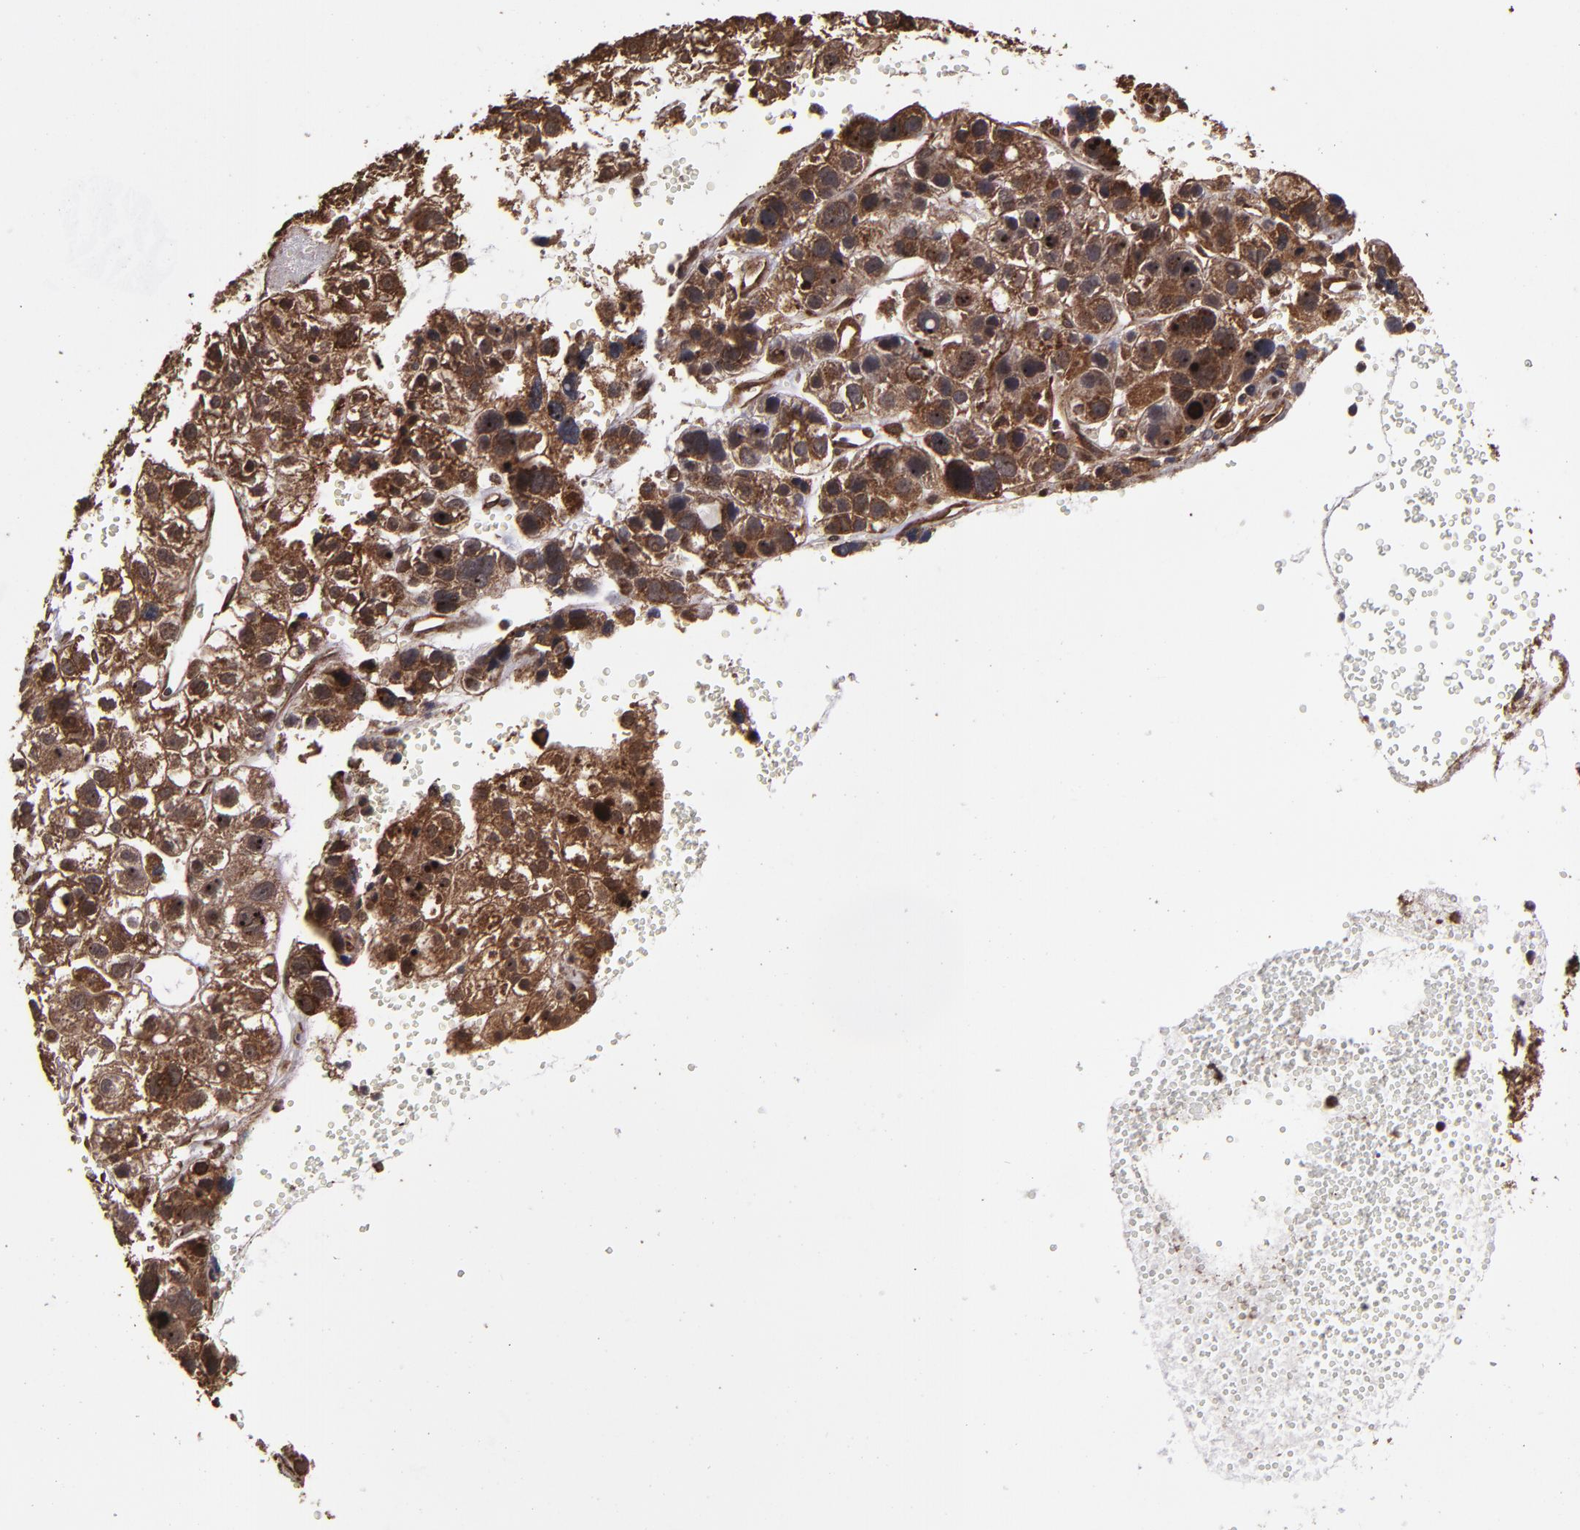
{"staining": {"intensity": "strong", "quantity": ">75%", "location": "cytoplasmic/membranous,nuclear"}, "tissue": "liver cancer", "cell_type": "Tumor cells", "image_type": "cancer", "snomed": [{"axis": "morphology", "description": "Carcinoma, Hepatocellular, NOS"}, {"axis": "topography", "description": "Liver"}], "caption": "Brown immunohistochemical staining in liver hepatocellular carcinoma displays strong cytoplasmic/membranous and nuclear positivity in about >75% of tumor cells.", "gene": "EIF4ENIF1", "patient": {"sex": "female", "age": 85}}